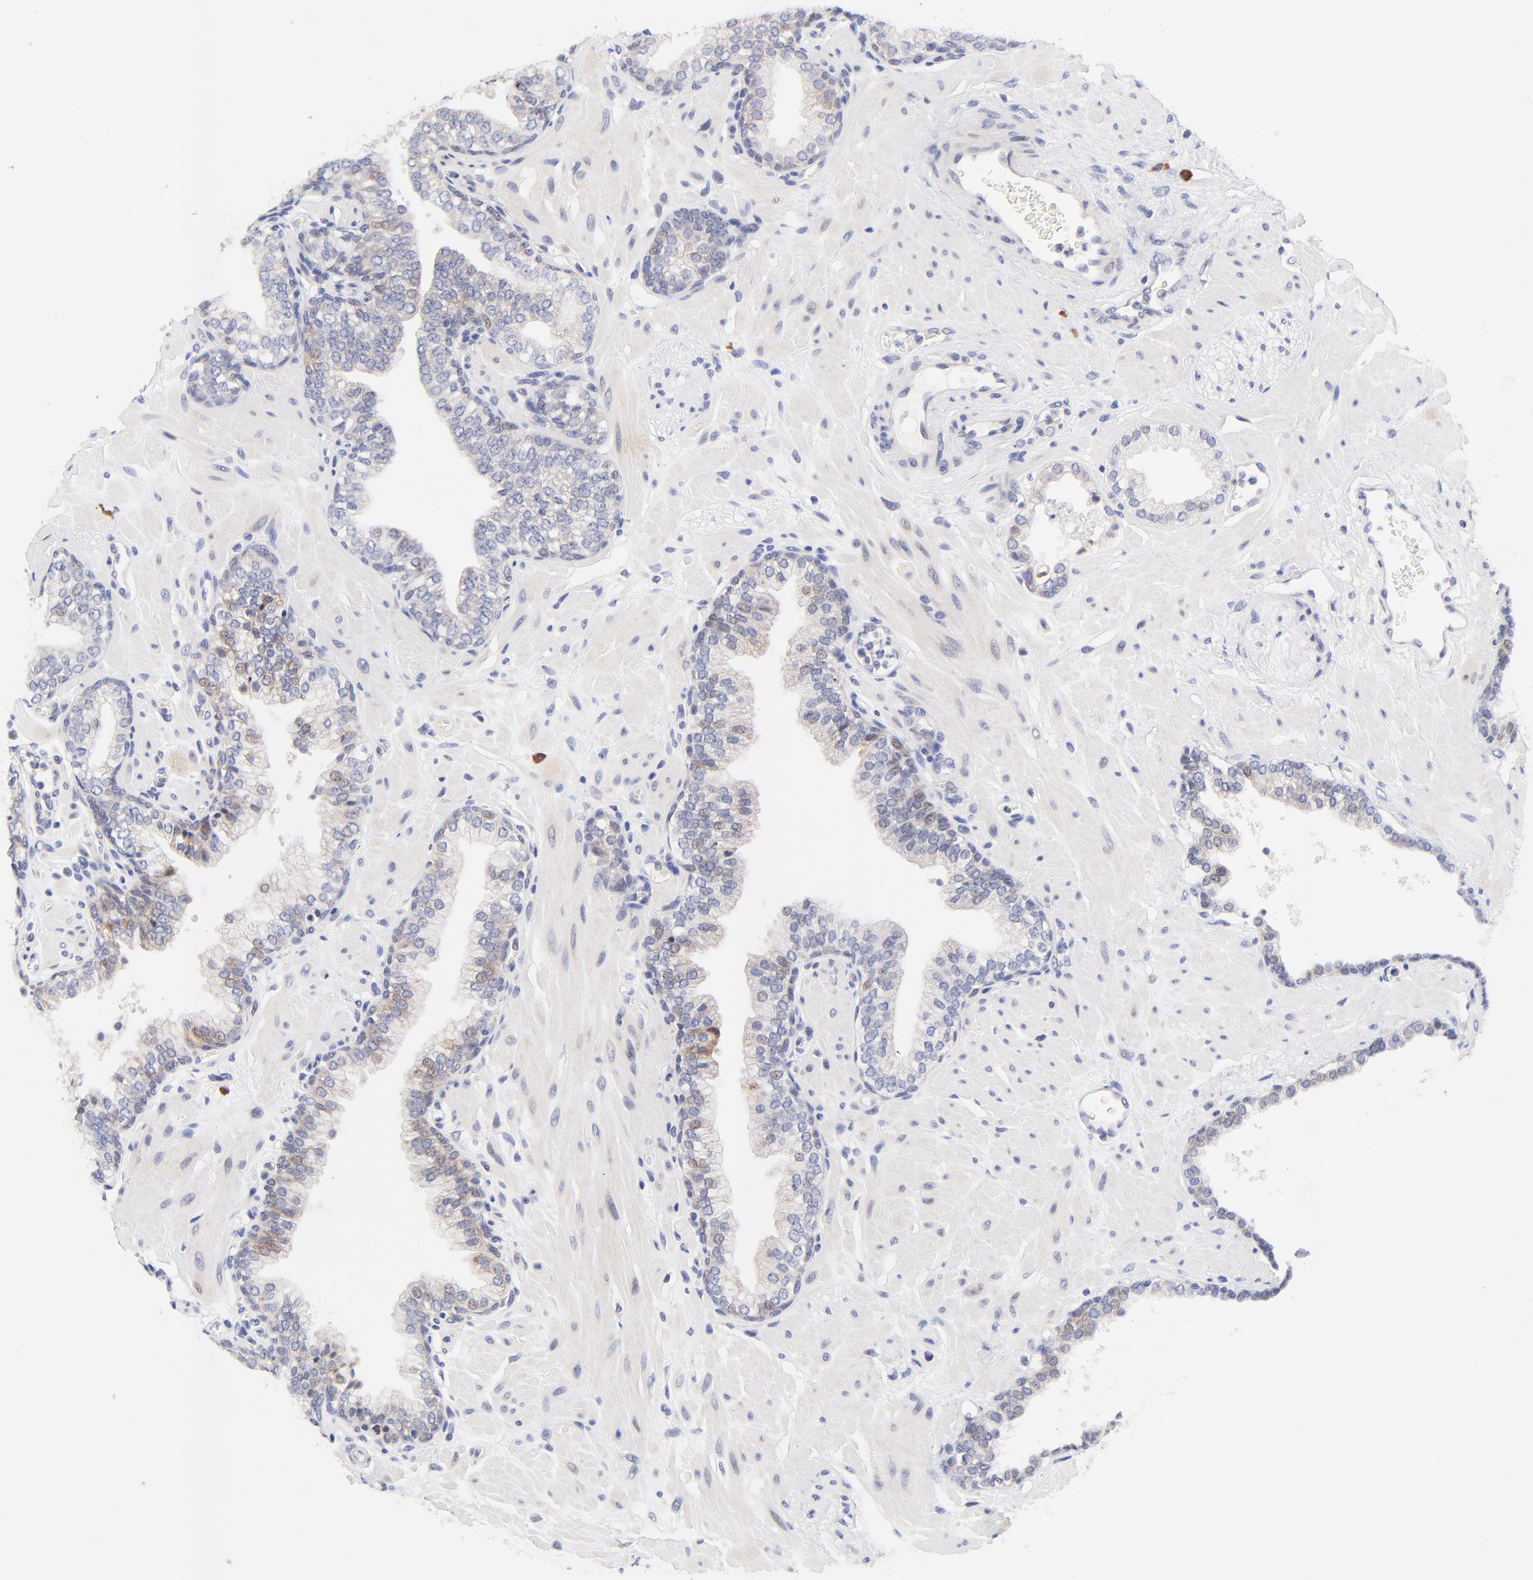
{"staining": {"intensity": "negative", "quantity": "none", "location": "none"}, "tissue": "prostate", "cell_type": "Glandular cells", "image_type": "normal", "snomed": [{"axis": "morphology", "description": "Normal tissue, NOS"}, {"axis": "topography", "description": "Prostate"}], "caption": "Prostate stained for a protein using IHC displays no positivity glandular cells.", "gene": "AFF2", "patient": {"sex": "male", "age": 60}}